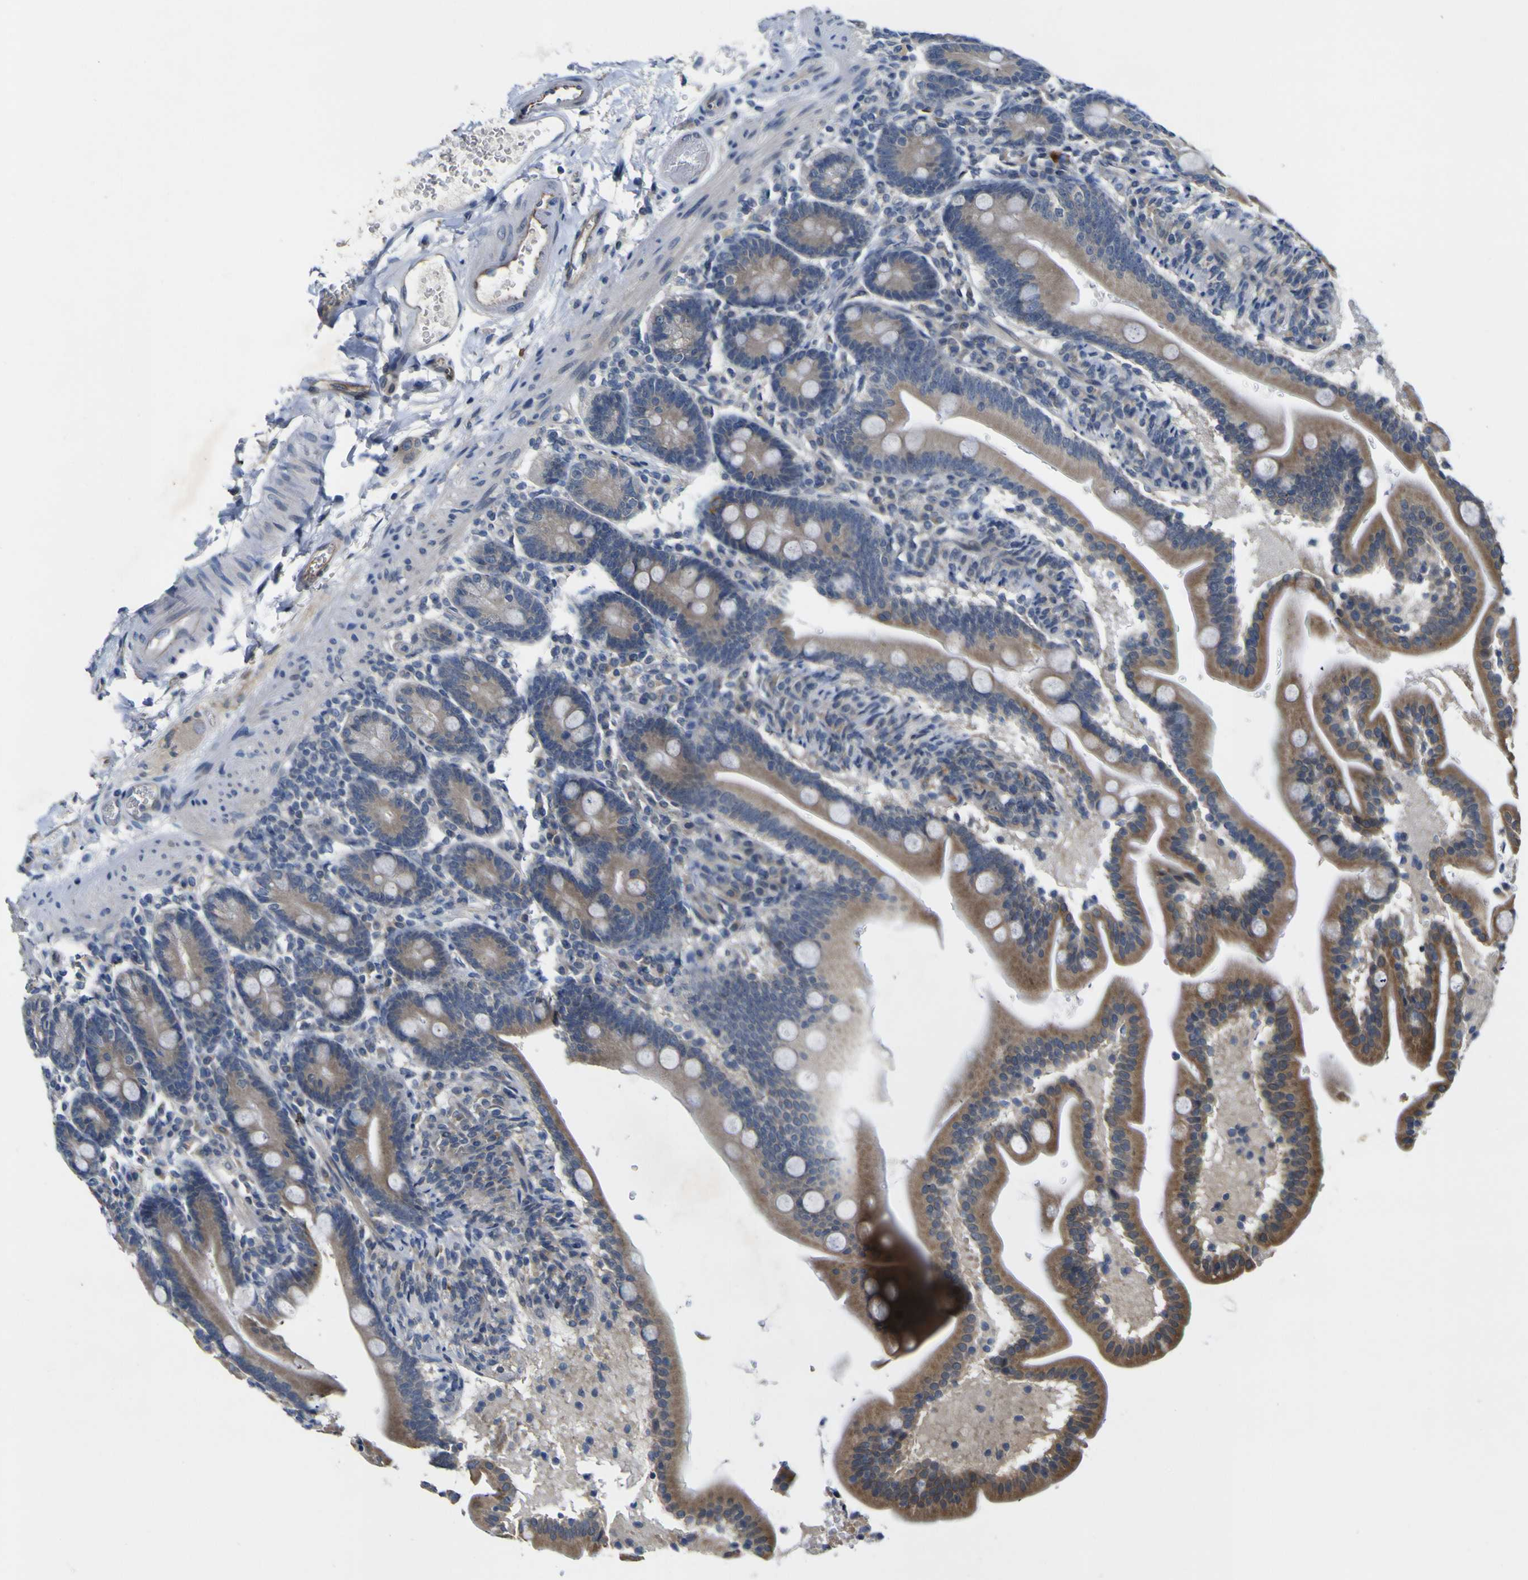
{"staining": {"intensity": "moderate", "quantity": ">75%", "location": "cytoplasmic/membranous"}, "tissue": "duodenum", "cell_type": "Glandular cells", "image_type": "normal", "snomed": [{"axis": "morphology", "description": "Normal tissue, NOS"}, {"axis": "topography", "description": "Duodenum"}], "caption": "Approximately >75% of glandular cells in unremarkable duodenum display moderate cytoplasmic/membranous protein positivity as visualized by brown immunohistochemical staining.", "gene": "LDLR", "patient": {"sex": "male", "age": 54}}